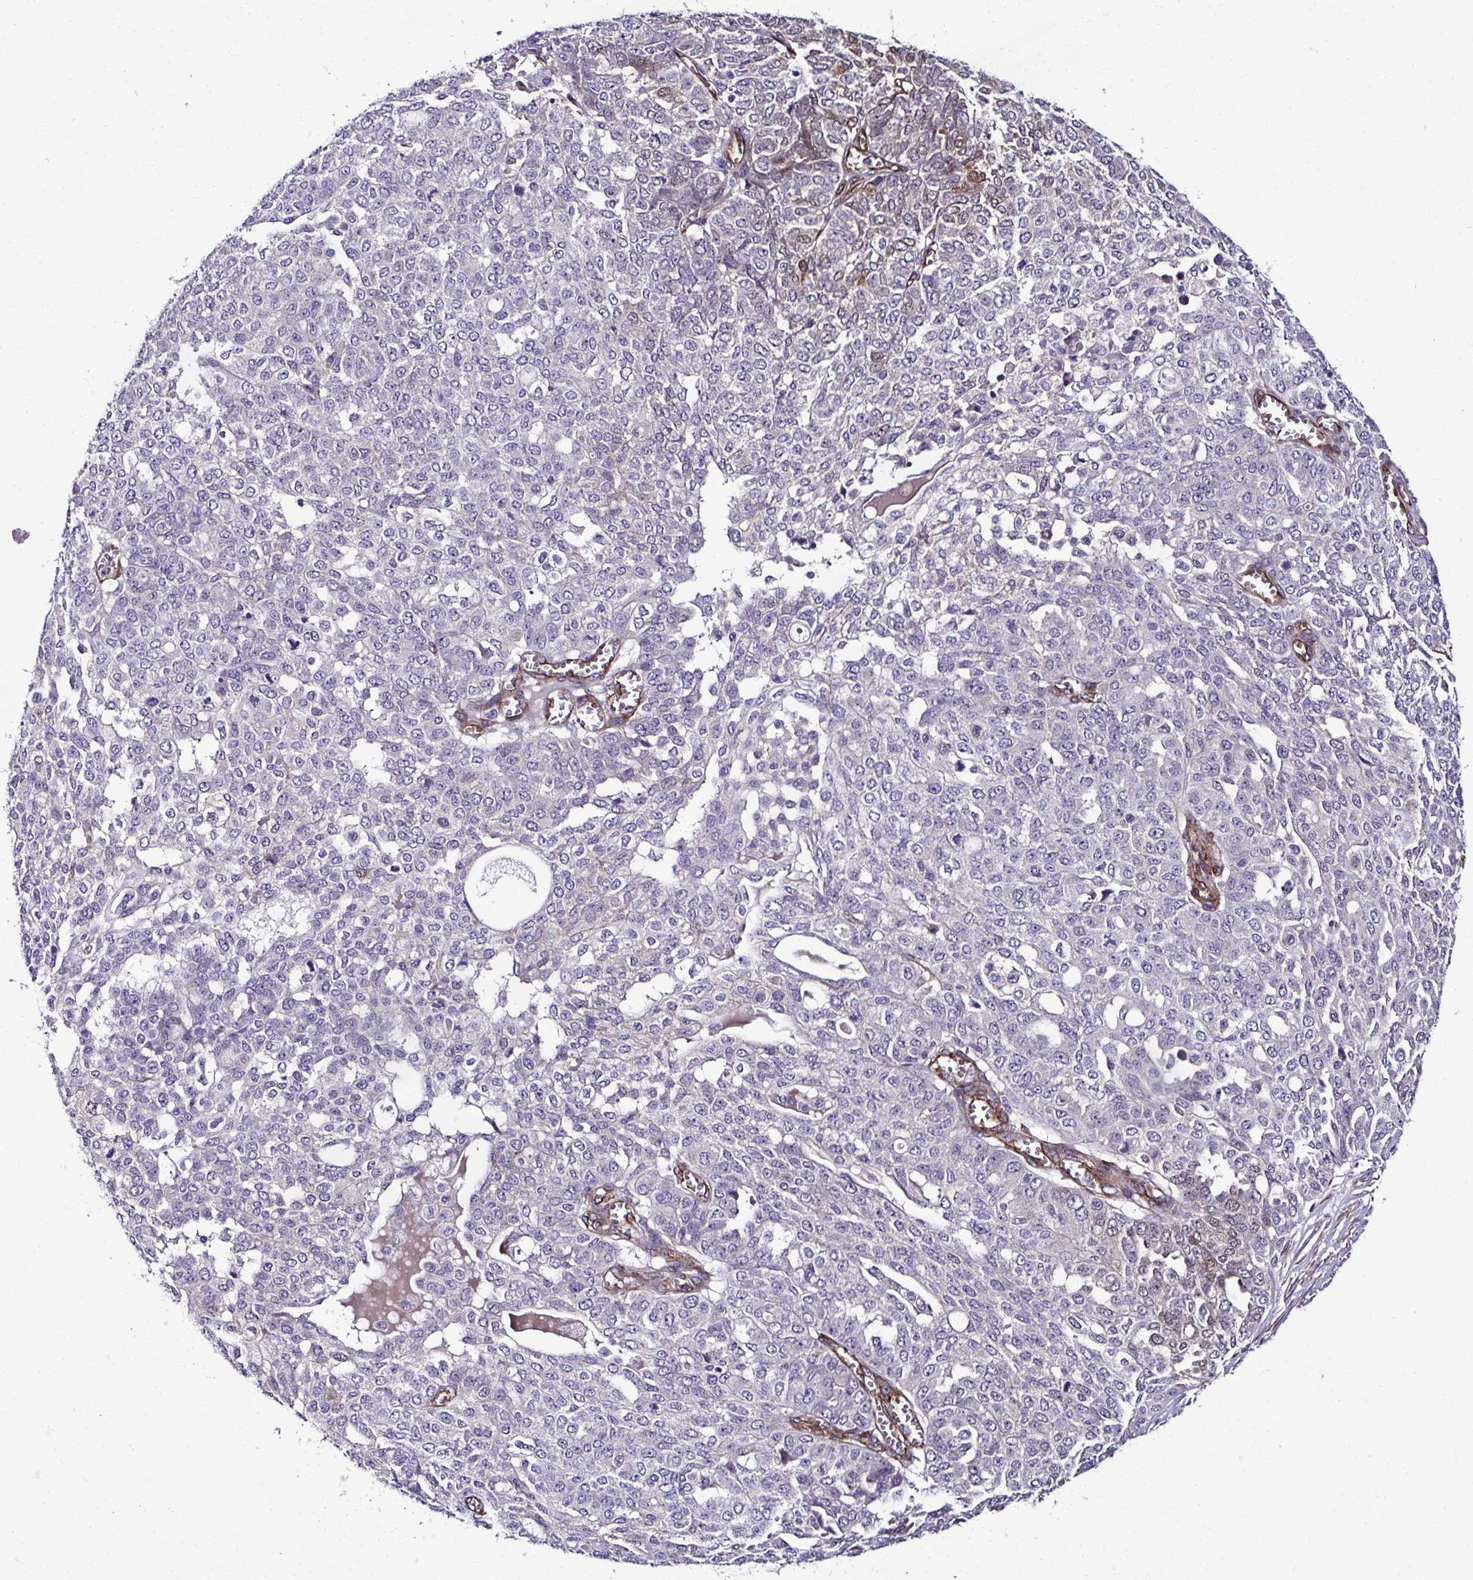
{"staining": {"intensity": "negative", "quantity": "none", "location": "none"}, "tissue": "ovarian cancer", "cell_type": "Tumor cells", "image_type": "cancer", "snomed": [{"axis": "morphology", "description": "Cystadenocarcinoma, serous, NOS"}, {"axis": "topography", "description": "Soft tissue"}, {"axis": "topography", "description": "Ovary"}], "caption": "This is a photomicrograph of IHC staining of ovarian serous cystadenocarcinoma, which shows no staining in tumor cells.", "gene": "TRIM52", "patient": {"sex": "female", "age": 57}}